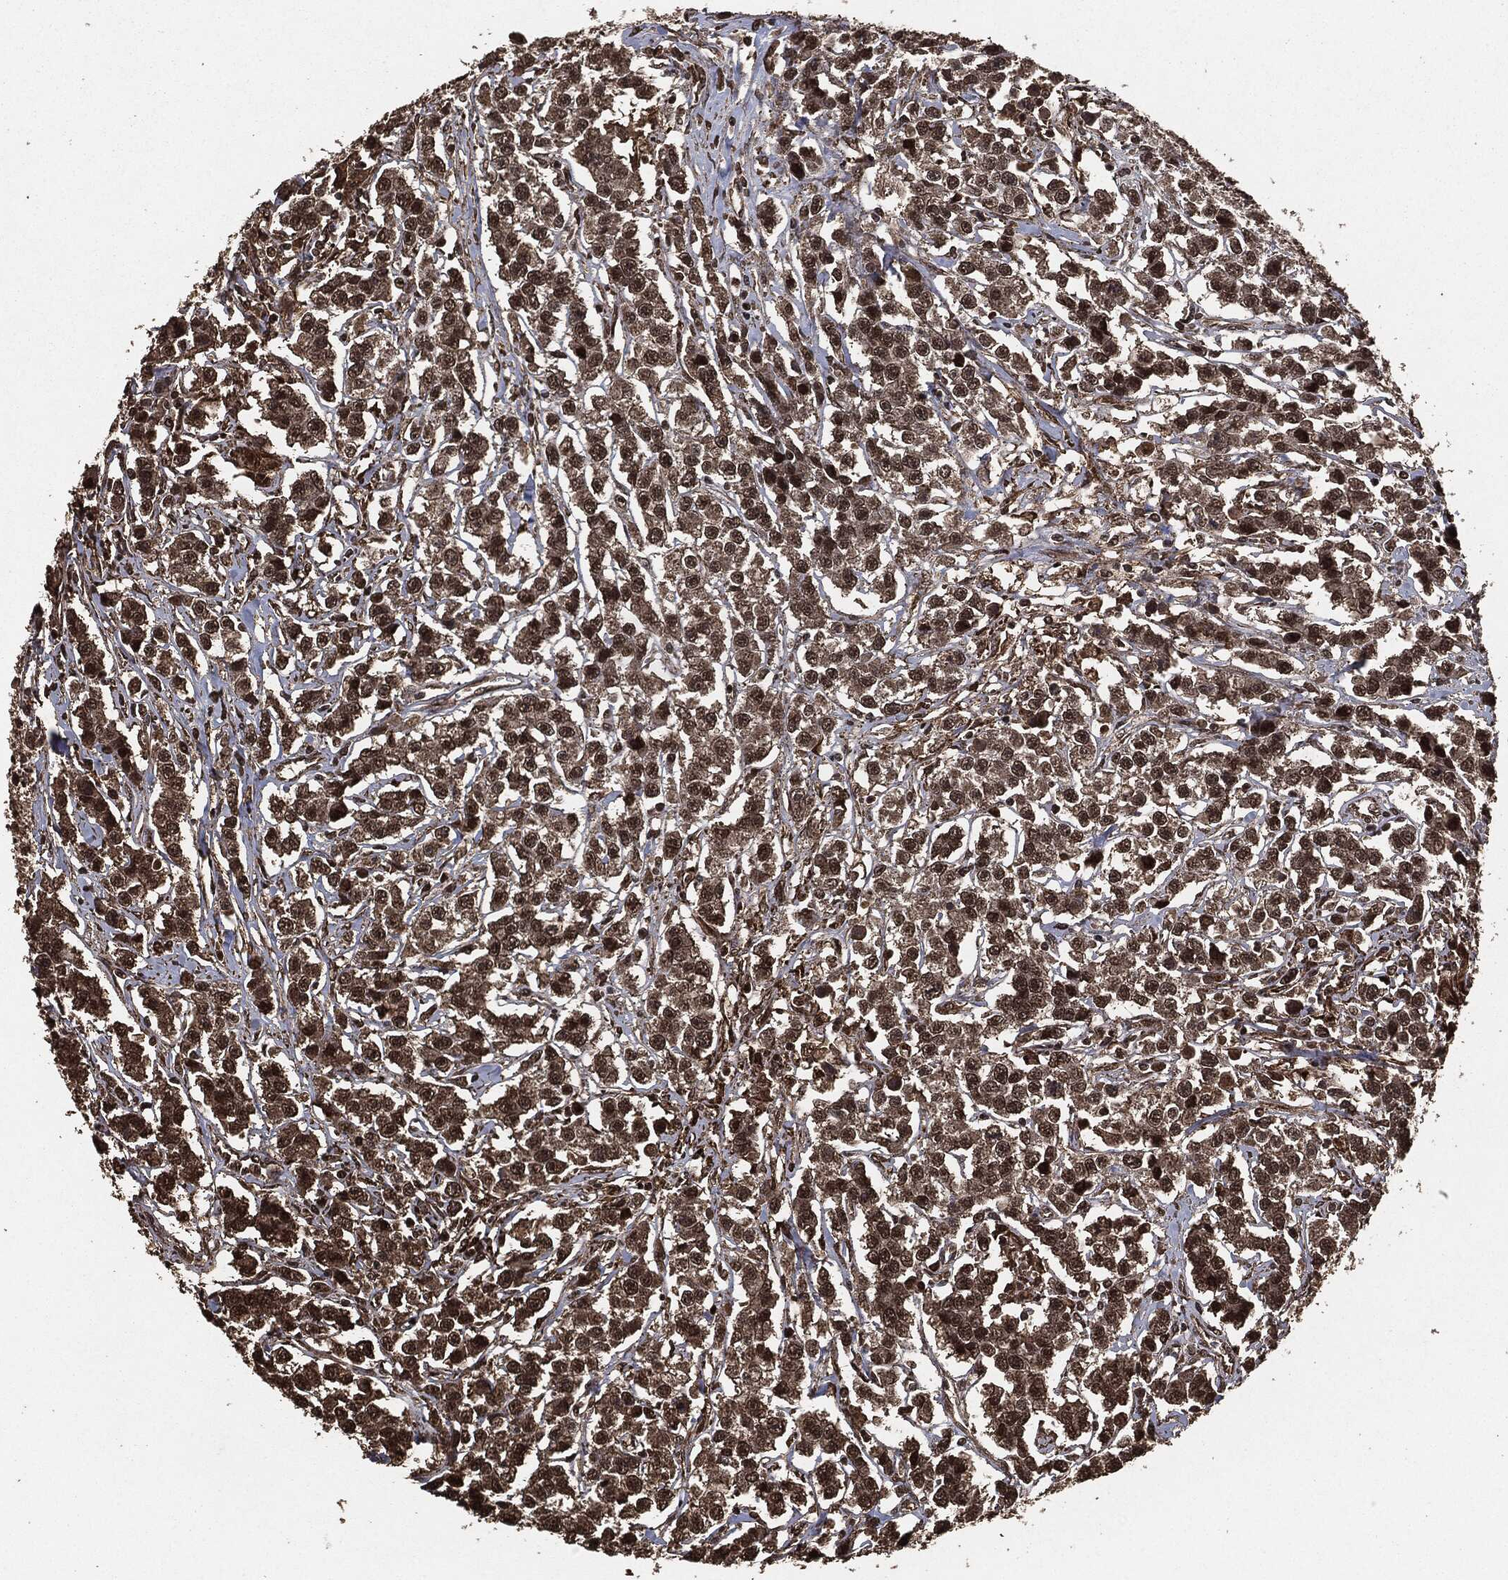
{"staining": {"intensity": "strong", "quantity": "25%-75%", "location": "cytoplasmic/membranous,nuclear"}, "tissue": "testis cancer", "cell_type": "Tumor cells", "image_type": "cancer", "snomed": [{"axis": "morphology", "description": "Seminoma, NOS"}, {"axis": "topography", "description": "Testis"}], "caption": "DAB immunohistochemical staining of testis cancer (seminoma) displays strong cytoplasmic/membranous and nuclear protein staining in approximately 25%-75% of tumor cells. (DAB IHC with brightfield microscopy, high magnification).", "gene": "EGFR", "patient": {"sex": "male", "age": 59}}